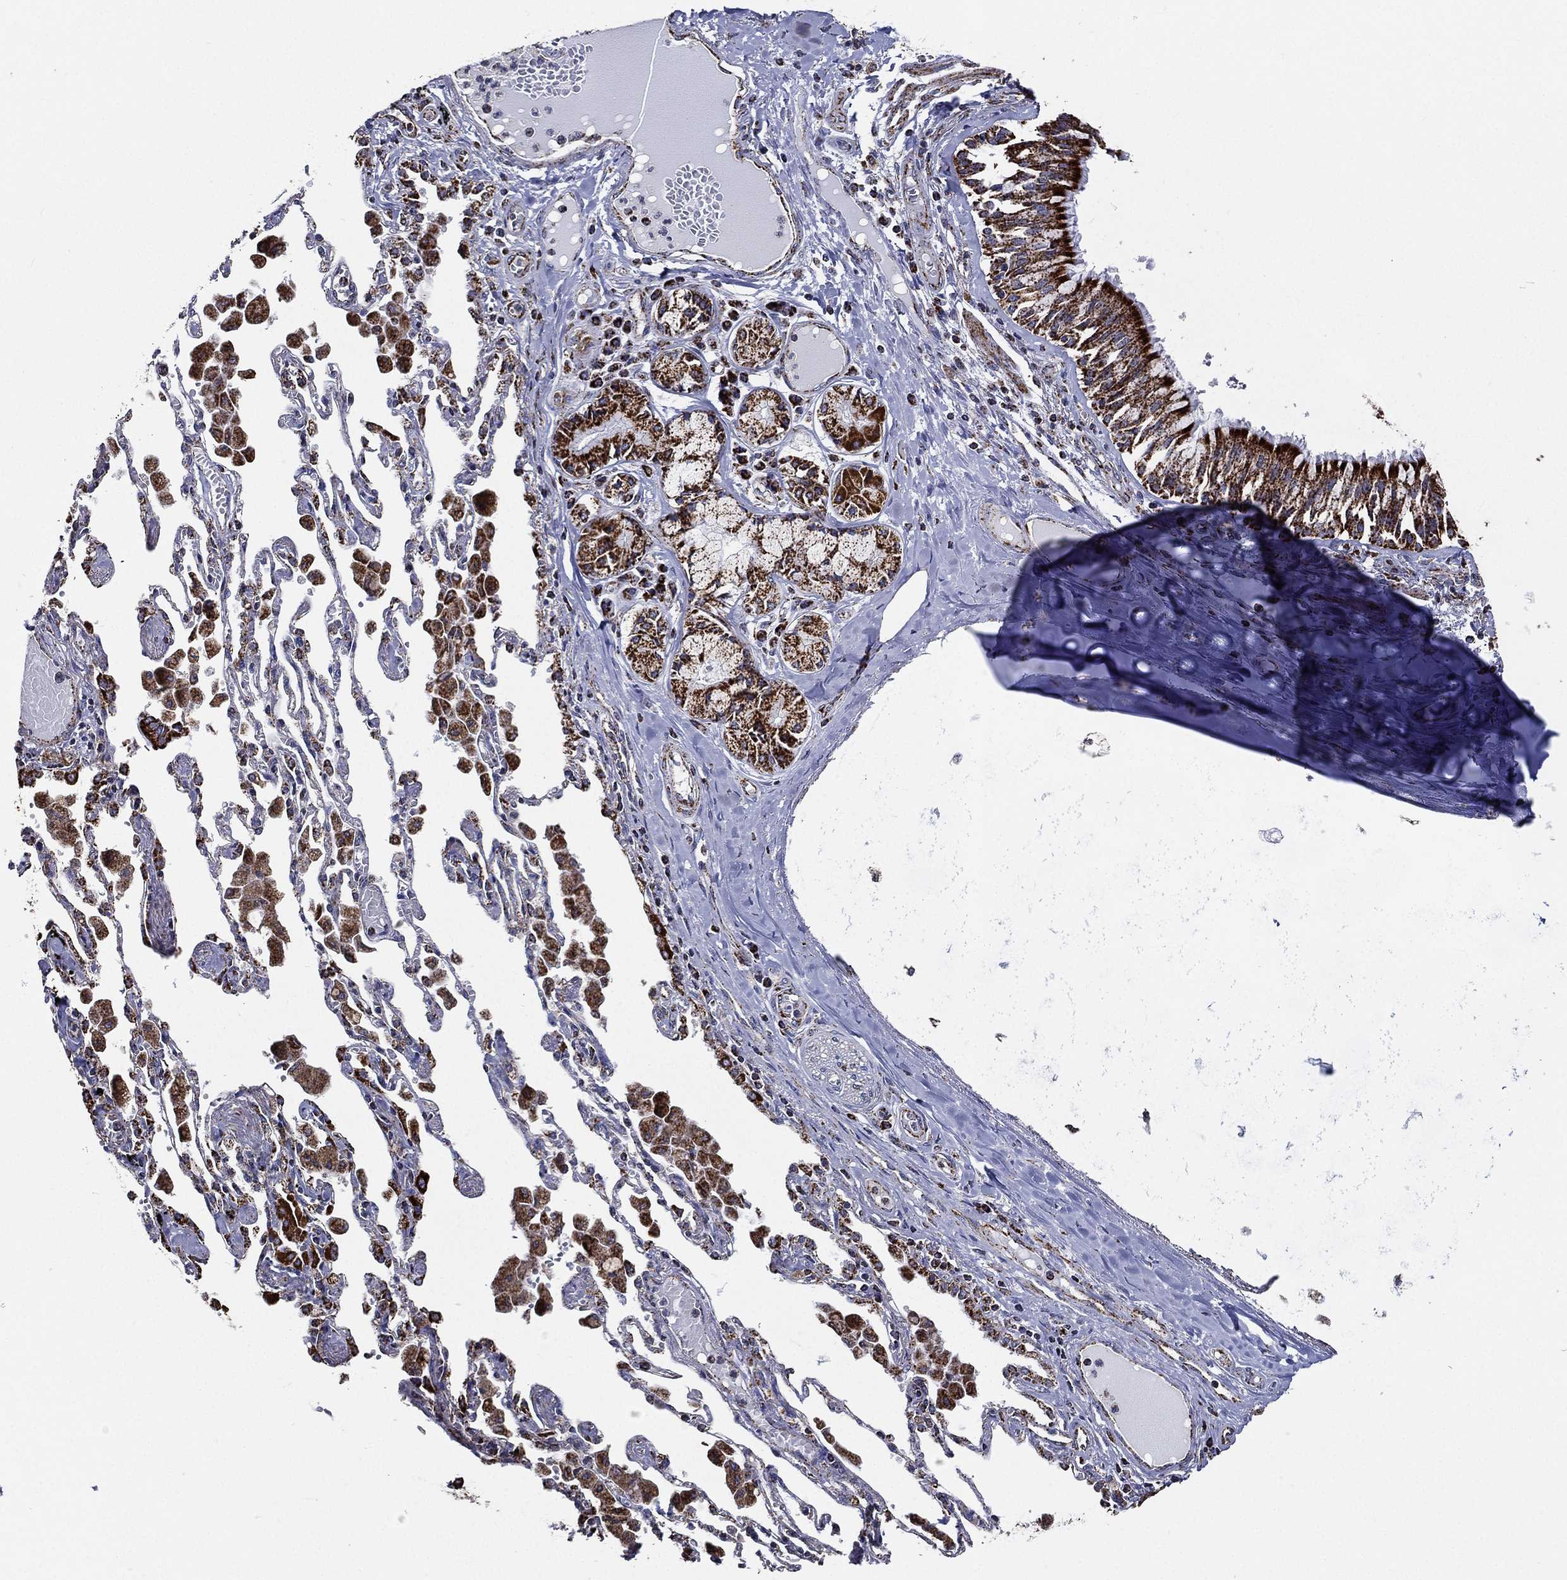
{"staining": {"intensity": "strong", "quantity": ">75%", "location": "cytoplasmic/membranous"}, "tissue": "bronchus", "cell_type": "Respiratory epithelial cells", "image_type": "normal", "snomed": [{"axis": "morphology", "description": "Normal tissue, NOS"}, {"axis": "morphology", "description": "Squamous cell carcinoma, NOS"}, {"axis": "topography", "description": "Cartilage tissue"}, {"axis": "topography", "description": "Bronchus"}, {"axis": "topography", "description": "Lung"}], "caption": "Bronchus stained with a brown dye displays strong cytoplasmic/membranous positive staining in about >75% of respiratory epithelial cells.", "gene": "NDUFAB1", "patient": {"sex": "female", "age": 49}}